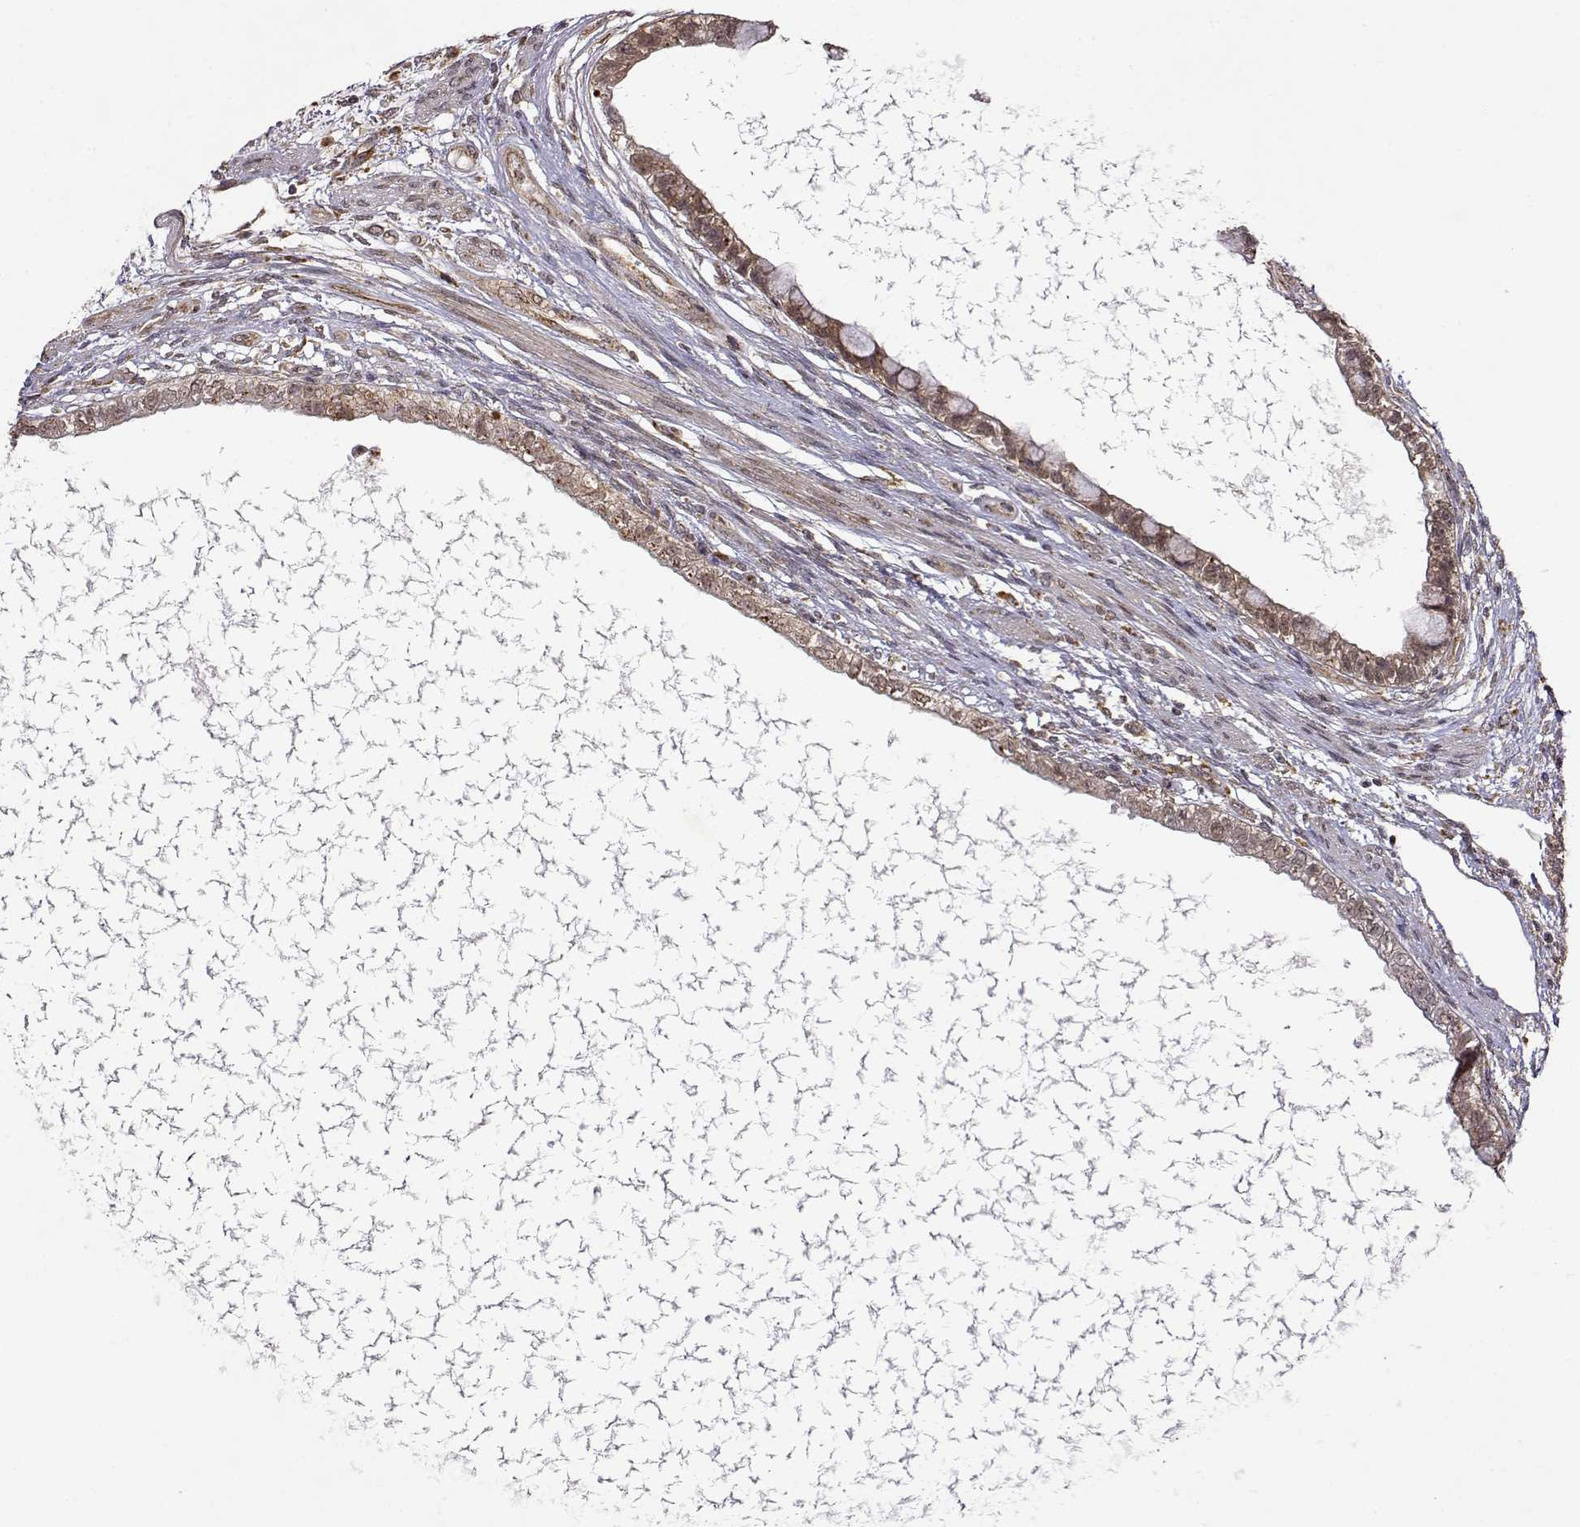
{"staining": {"intensity": "weak", "quantity": ">75%", "location": "cytoplasmic/membranous"}, "tissue": "testis cancer", "cell_type": "Tumor cells", "image_type": "cancer", "snomed": [{"axis": "morphology", "description": "Carcinoma, Embryonal, NOS"}, {"axis": "topography", "description": "Testis"}], "caption": "This is a histology image of IHC staining of testis cancer (embryonal carcinoma), which shows weak positivity in the cytoplasmic/membranous of tumor cells.", "gene": "RNF13", "patient": {"sex": "male", "age": 26}}